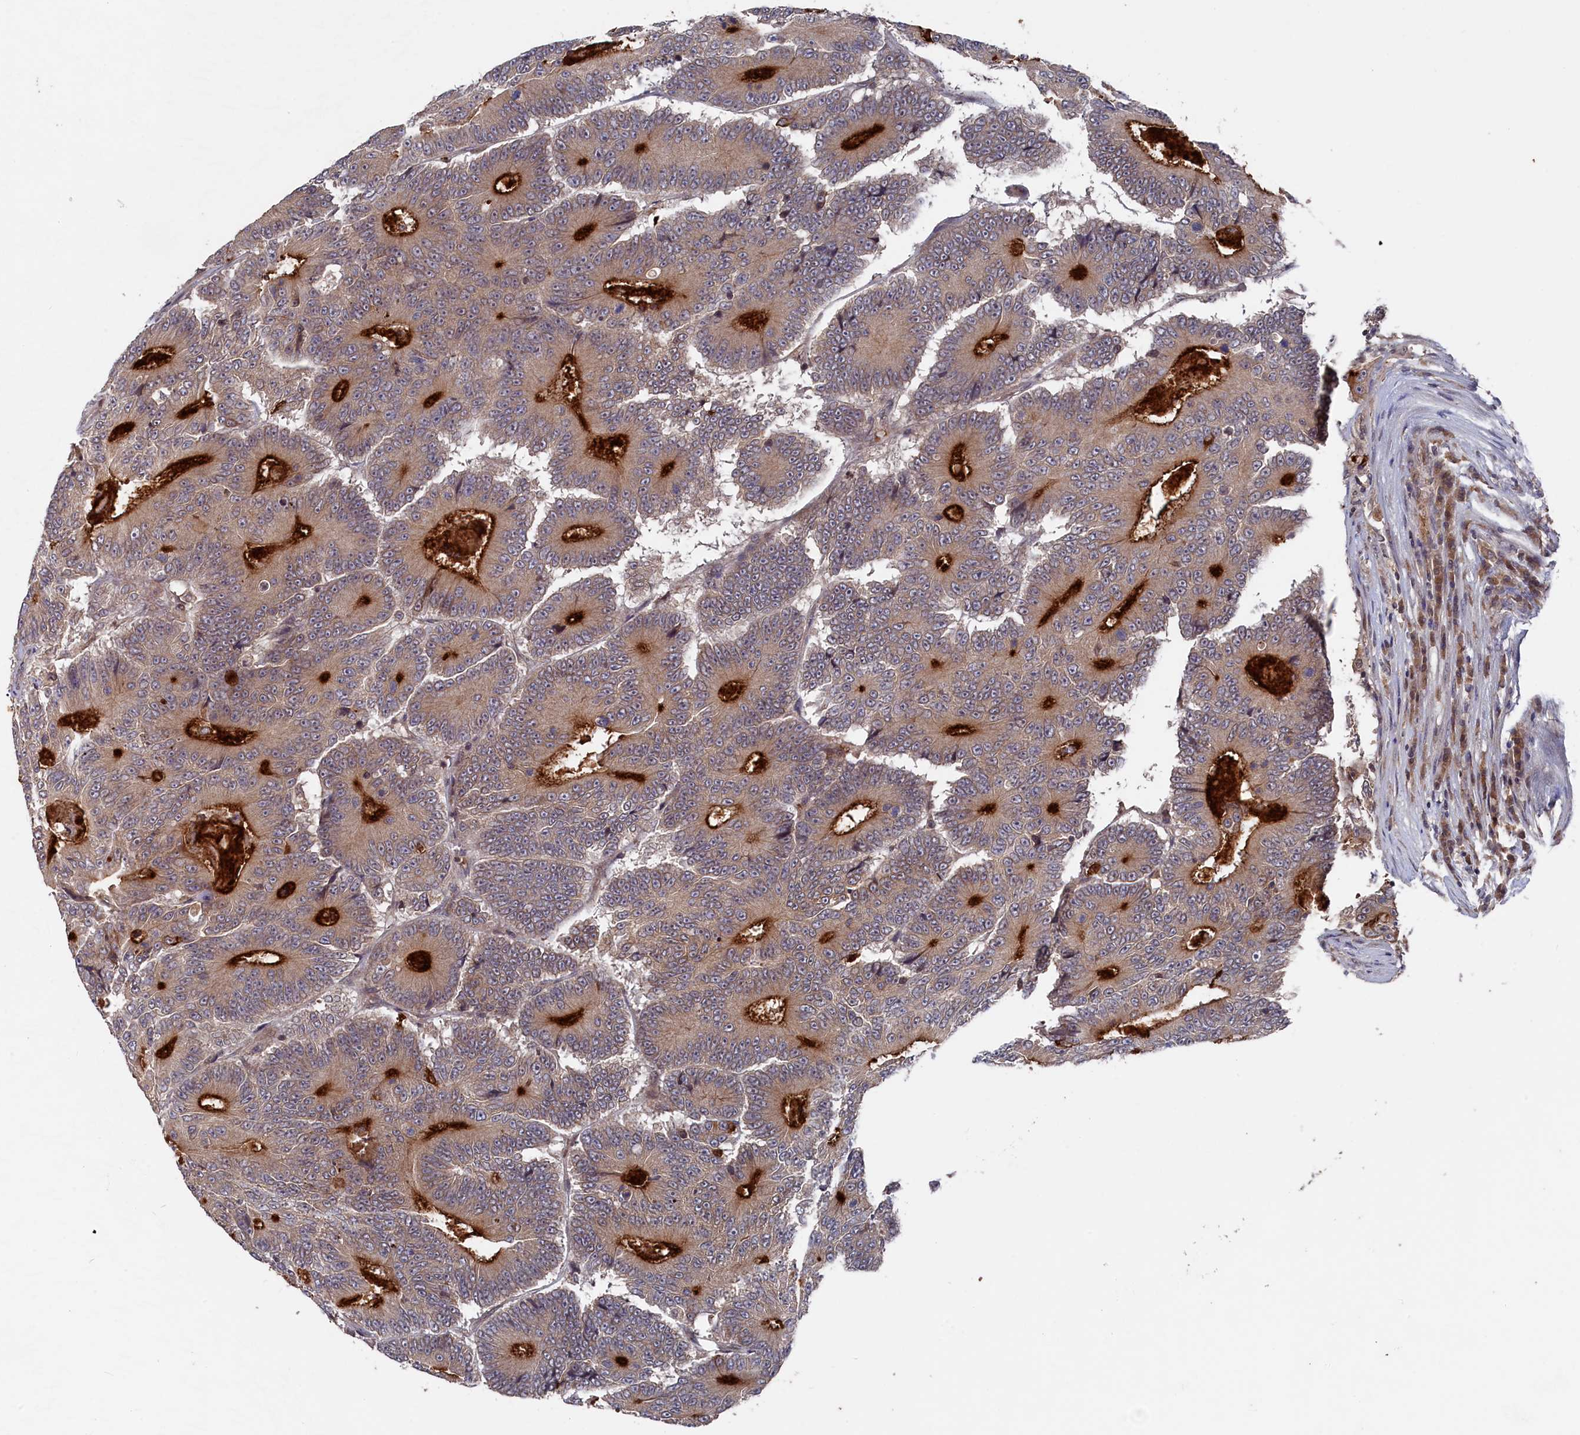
{"staining": {"intensity": "moderate", "quantity": "25%-75%", "location": "cytoplasmic/membranous"}, "tissue": "colorectal cancer", "cell_type": "Tumor cells", "image_type": "cancer", "snomed": [{"axis": "morphology", "description": "Adenocarcinoma, NOS"}, {"axis": "topography", "description": "Colon"}], "caption": "A micrograph of colorectal adenocarcinoma stained for a protein exhibits moderate cytoplasmic/membranous brown staining in tumor cells. The staining was performed using DAB, with brown indicating positive protein expression. Nuclei are stained blue with hematoxylin.", "gene": "TMC5", "patient": {"sex": "male", "age": 83}}